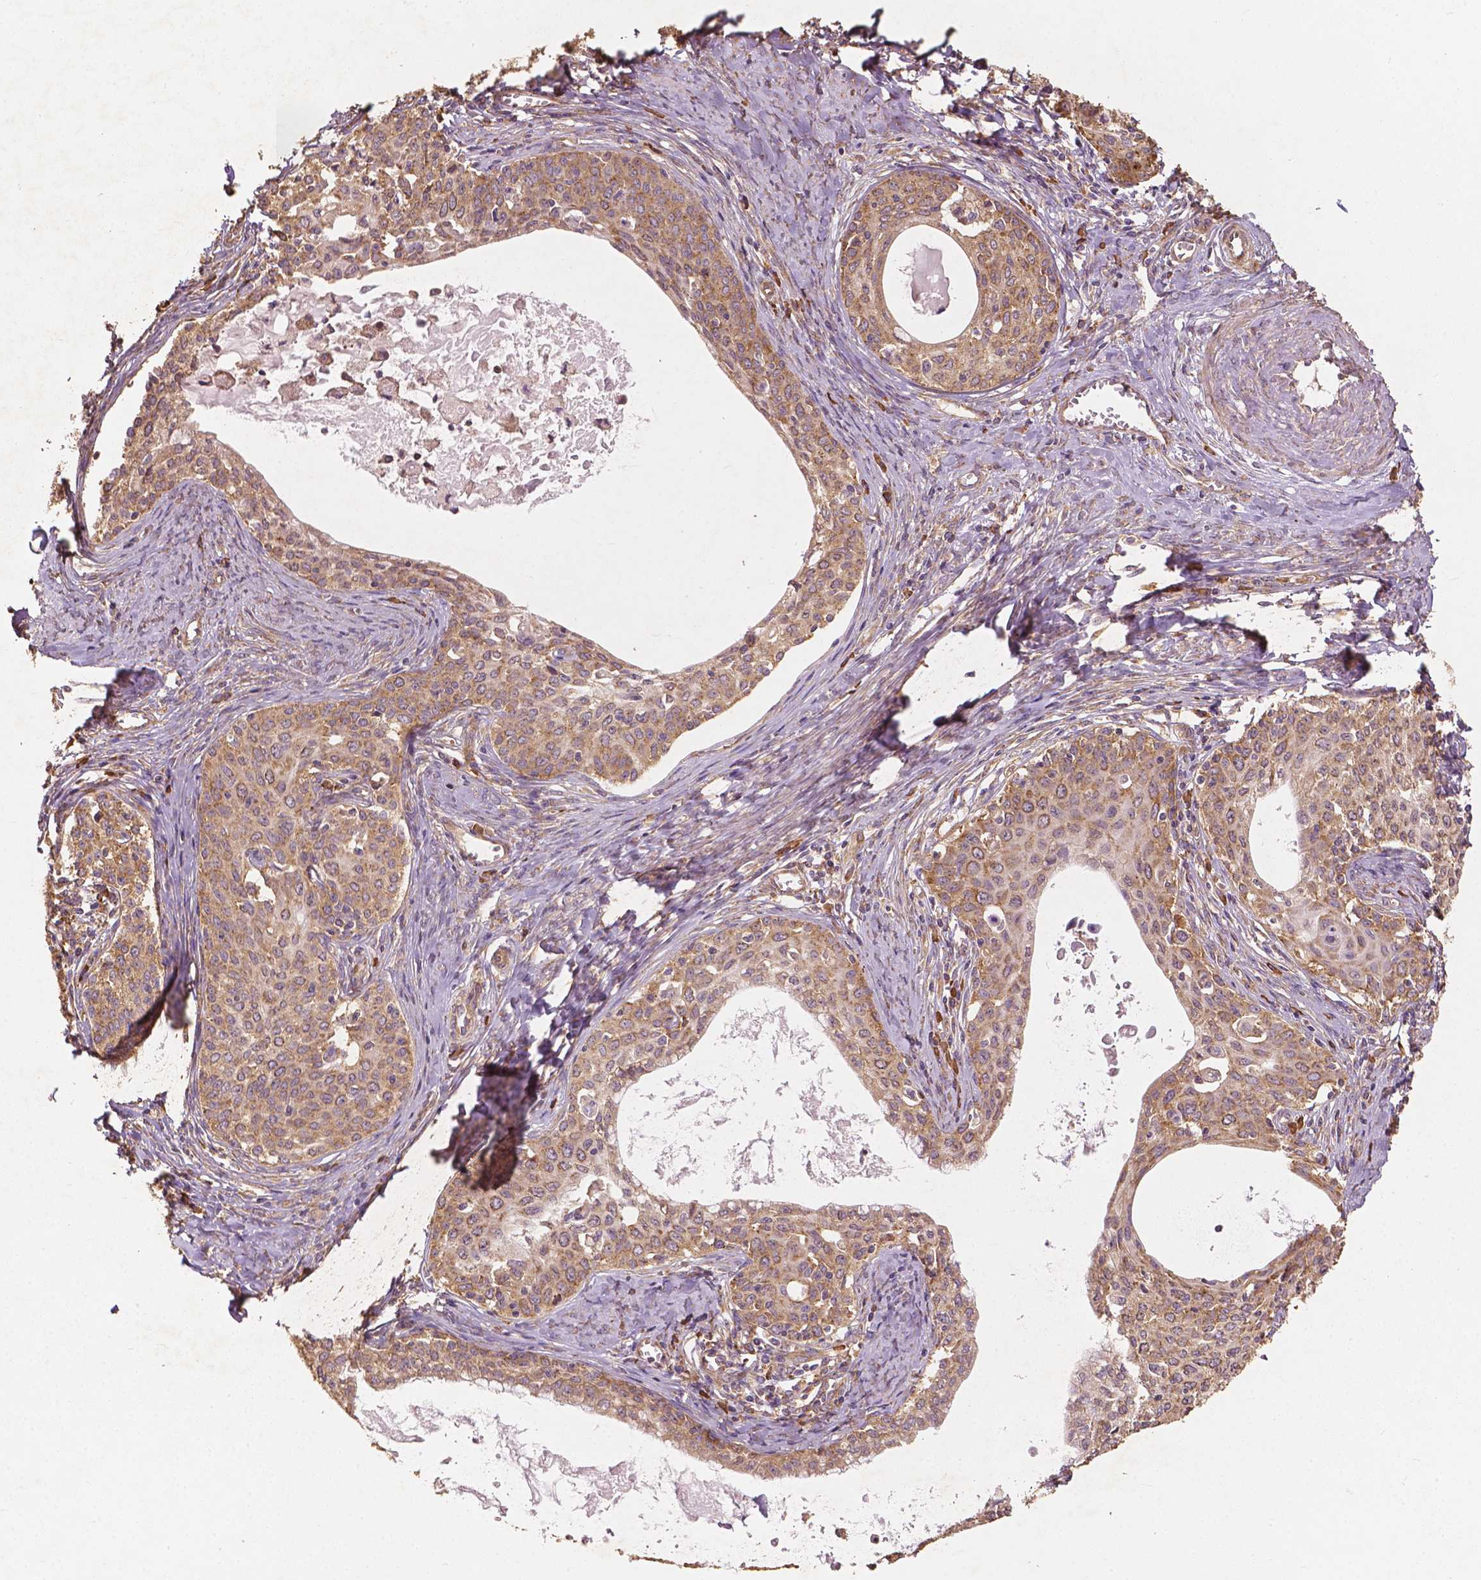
{"staining": {"intensity": "moderate", "quantity": ">75%", "location": "cytoplasmic/membranous"}, "tissue": "cervical cancer", "cell_type": "Tumor cells", "image_type": "cancer", "snomed": [{"axis": "morphology", "description": "Squamous cell carcinoma, NOS"}, {"axis": "morphology", "description": "Adenocarcinoma, NOS"}, {"axis": "topography", "description": "Cervix"}], "caption": "A photomicrograph of cervical squamous cell carcinoma stained for a protein reveals moderate cytoplasmic/membranous brown staining in tumor cells.", "gene": "G3BP1", "patient": {"sex": "female", "age": 52}}